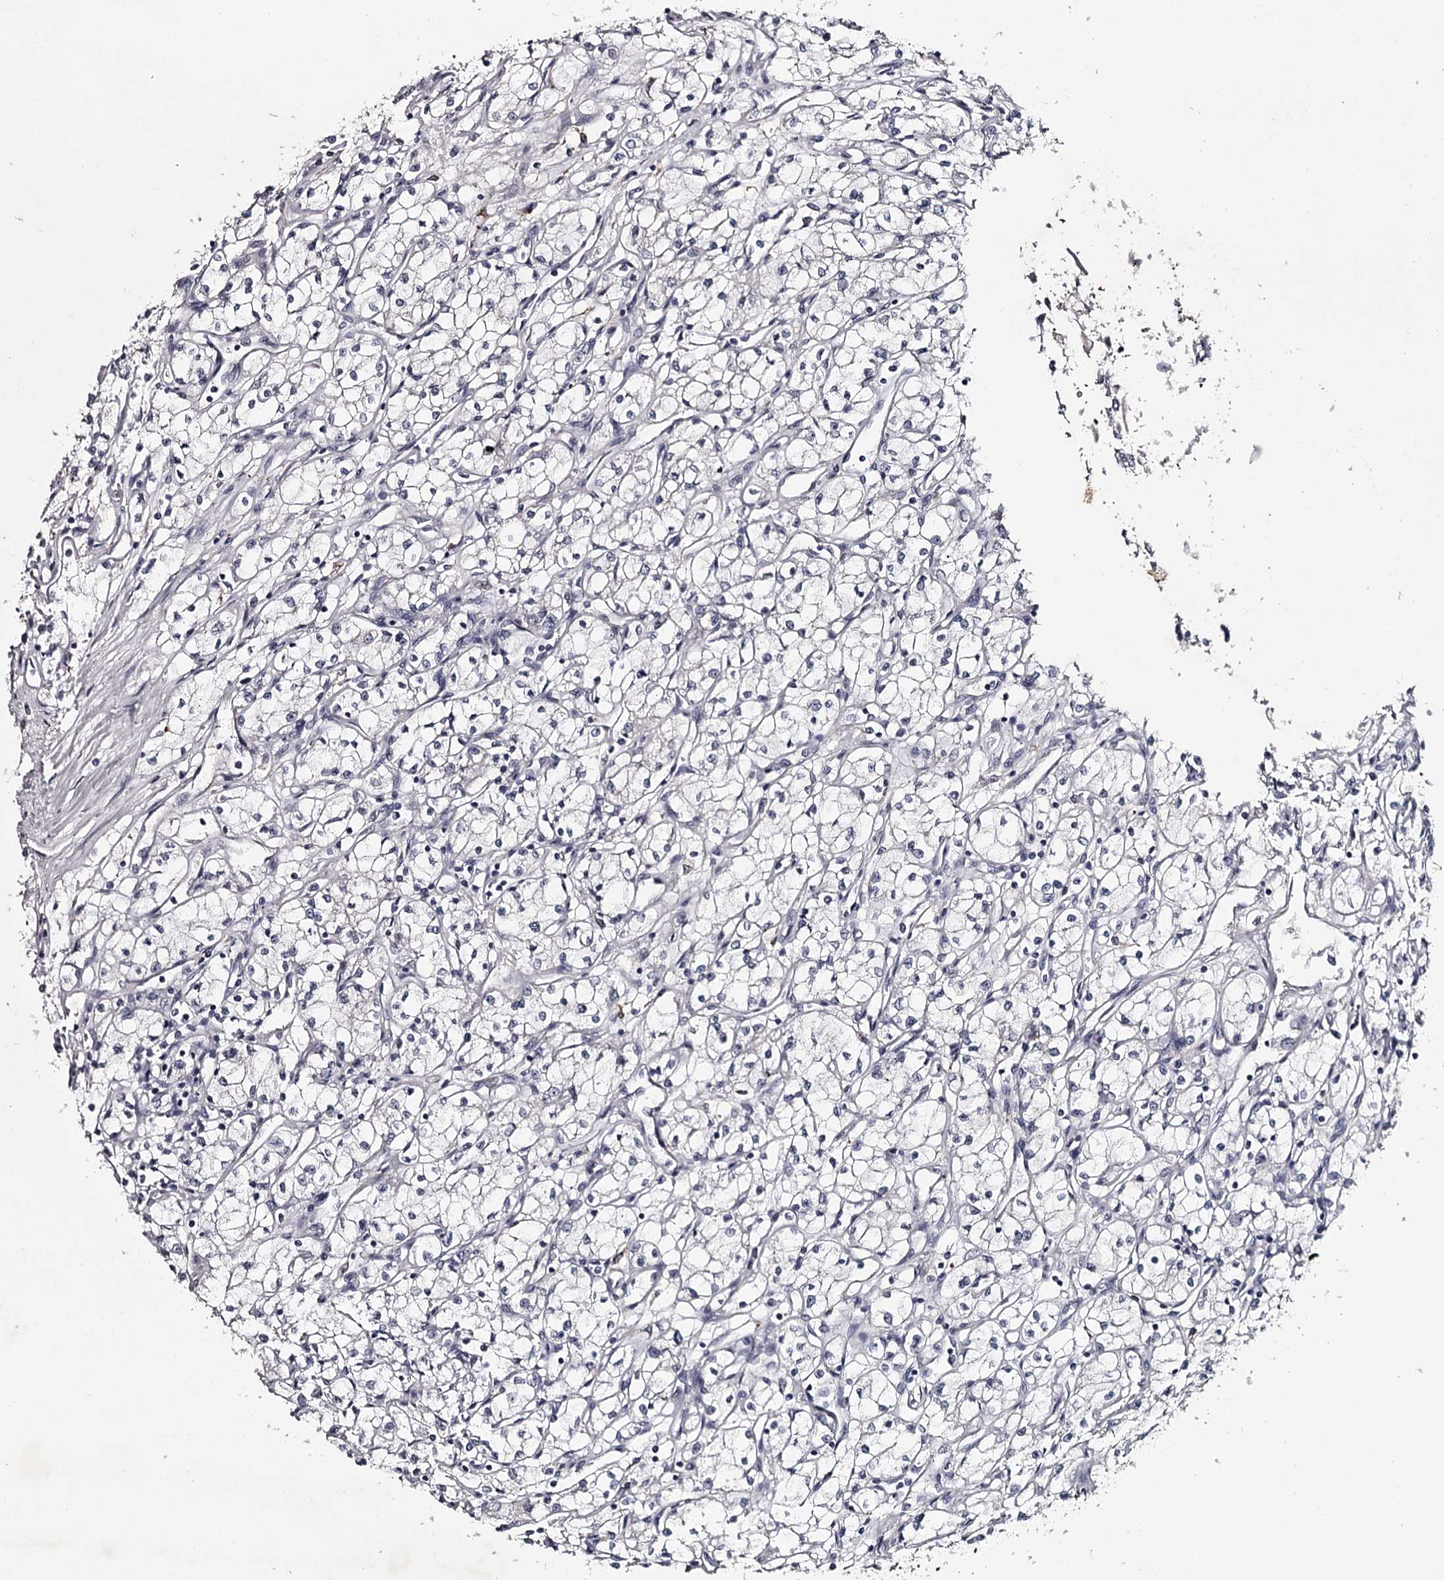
{"staining": {"intensity": "negative", "quantity": "none", "location": "none"}, "tissue": "renal cancer", "cell_type": "Tumor cells", "image_type": "cancer", "snomed": [{"axis": "morphology", "description": "Adenocarcinoma, NOS"}, {"axis": "topography", "description": "Kidney"}], "caption": "Immunohistochemical staining of human renal adenocarcinoma exhibits no significant positivity in tumor cells.", "gene": "FDXACB1", "patient": {"sex": "male", "age": 59}}